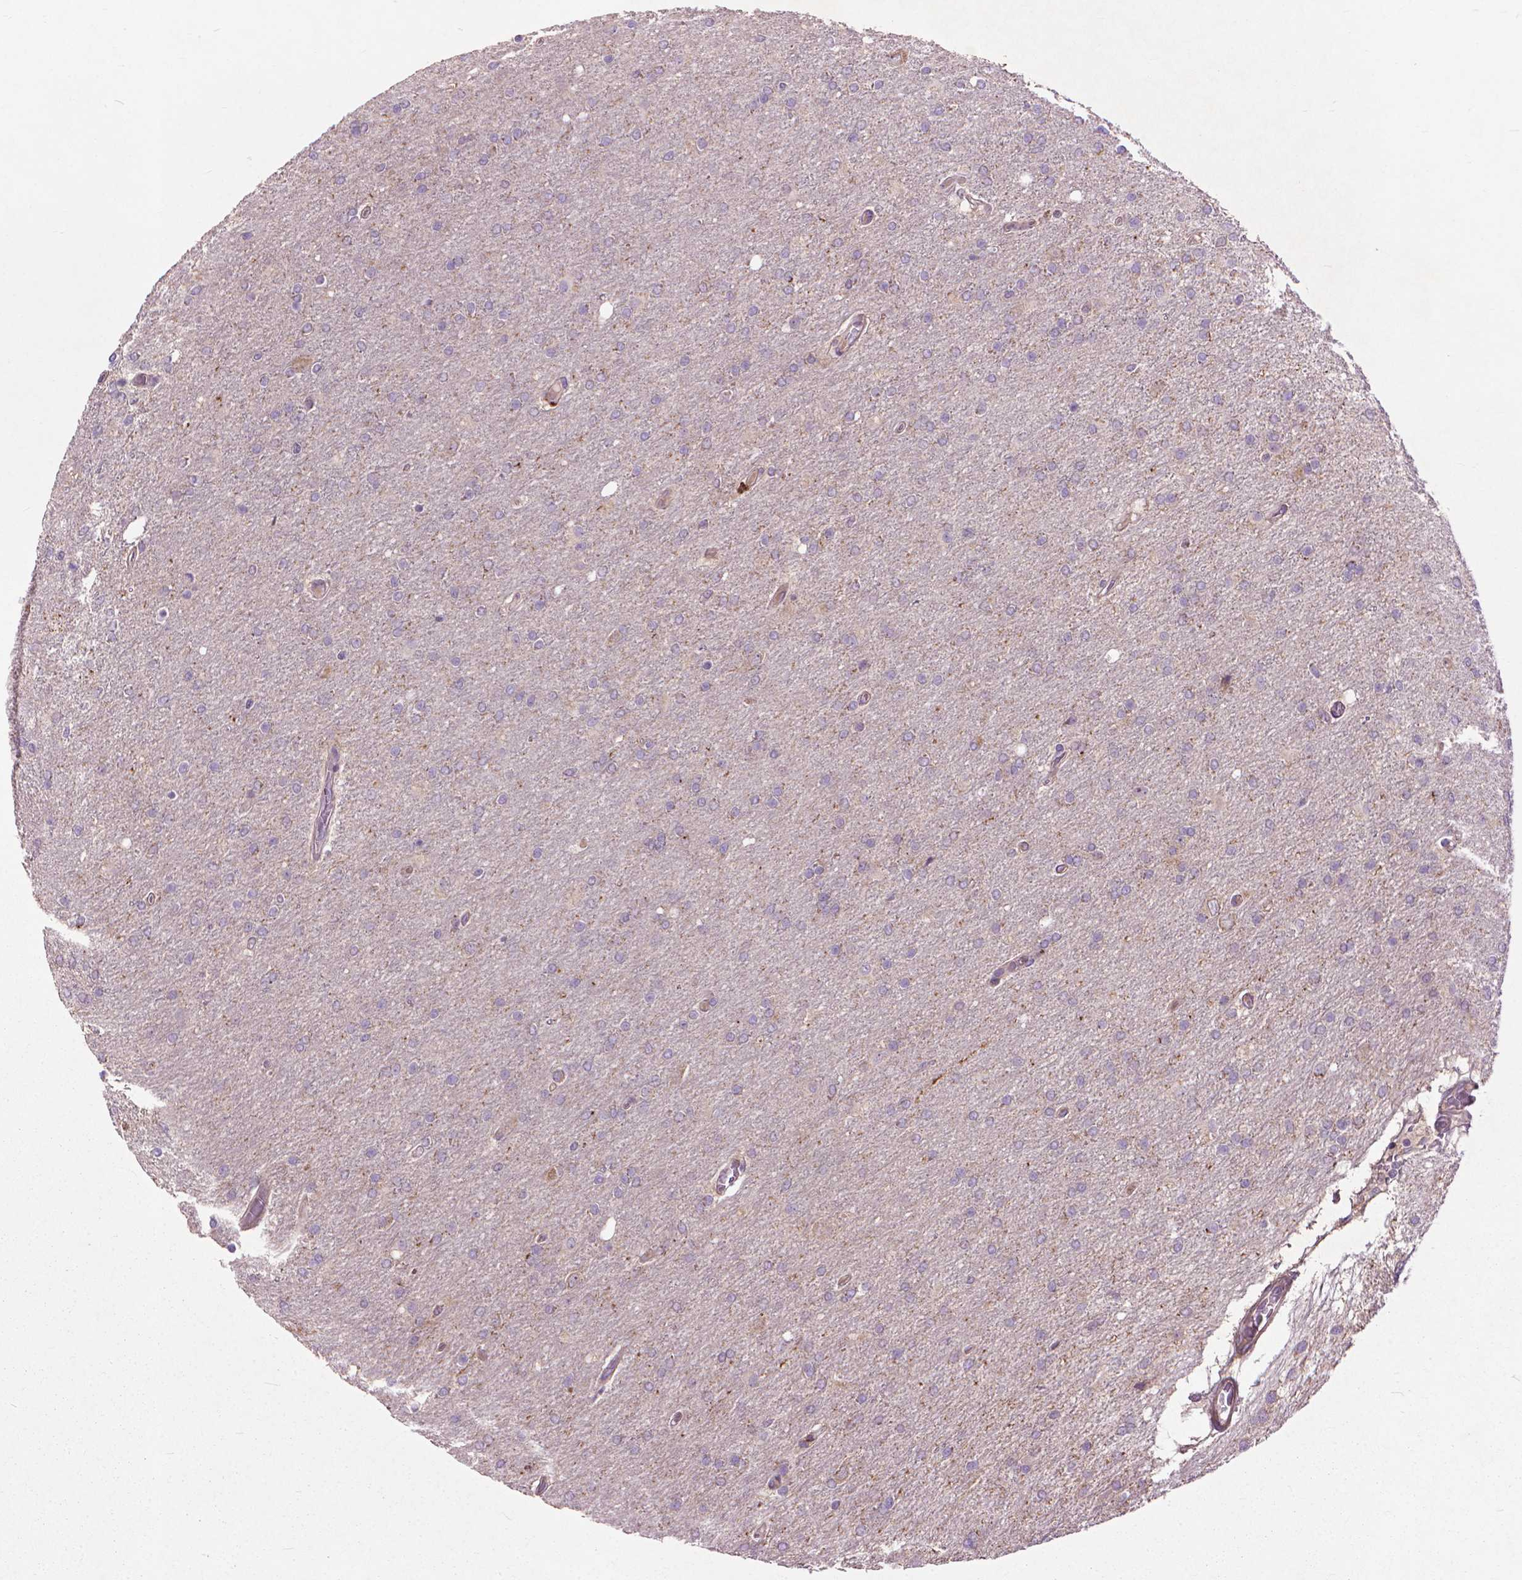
{"staining": {"intensity": "negative", "quantity": "none", "location": "none"}, "tissue": "glioma", "cell_type": "Tumor cells", "image_type": "cancer", "snomed": [{"axis": "morphology", "description": "Glioma, malignant, High grade"}, {"axis": "topography", "description": "Cerebral cortex"}], "caption": "Protein analysis of glioma exhibits no significant positivity in tumor cells. (Brightfield microscopy of DAB (3,3'-diaminobenzidine) immunohistochemistry (IHC) at high magnification).", "gene": "MYH14", "patient": {"sex": "male", "age": 70}}